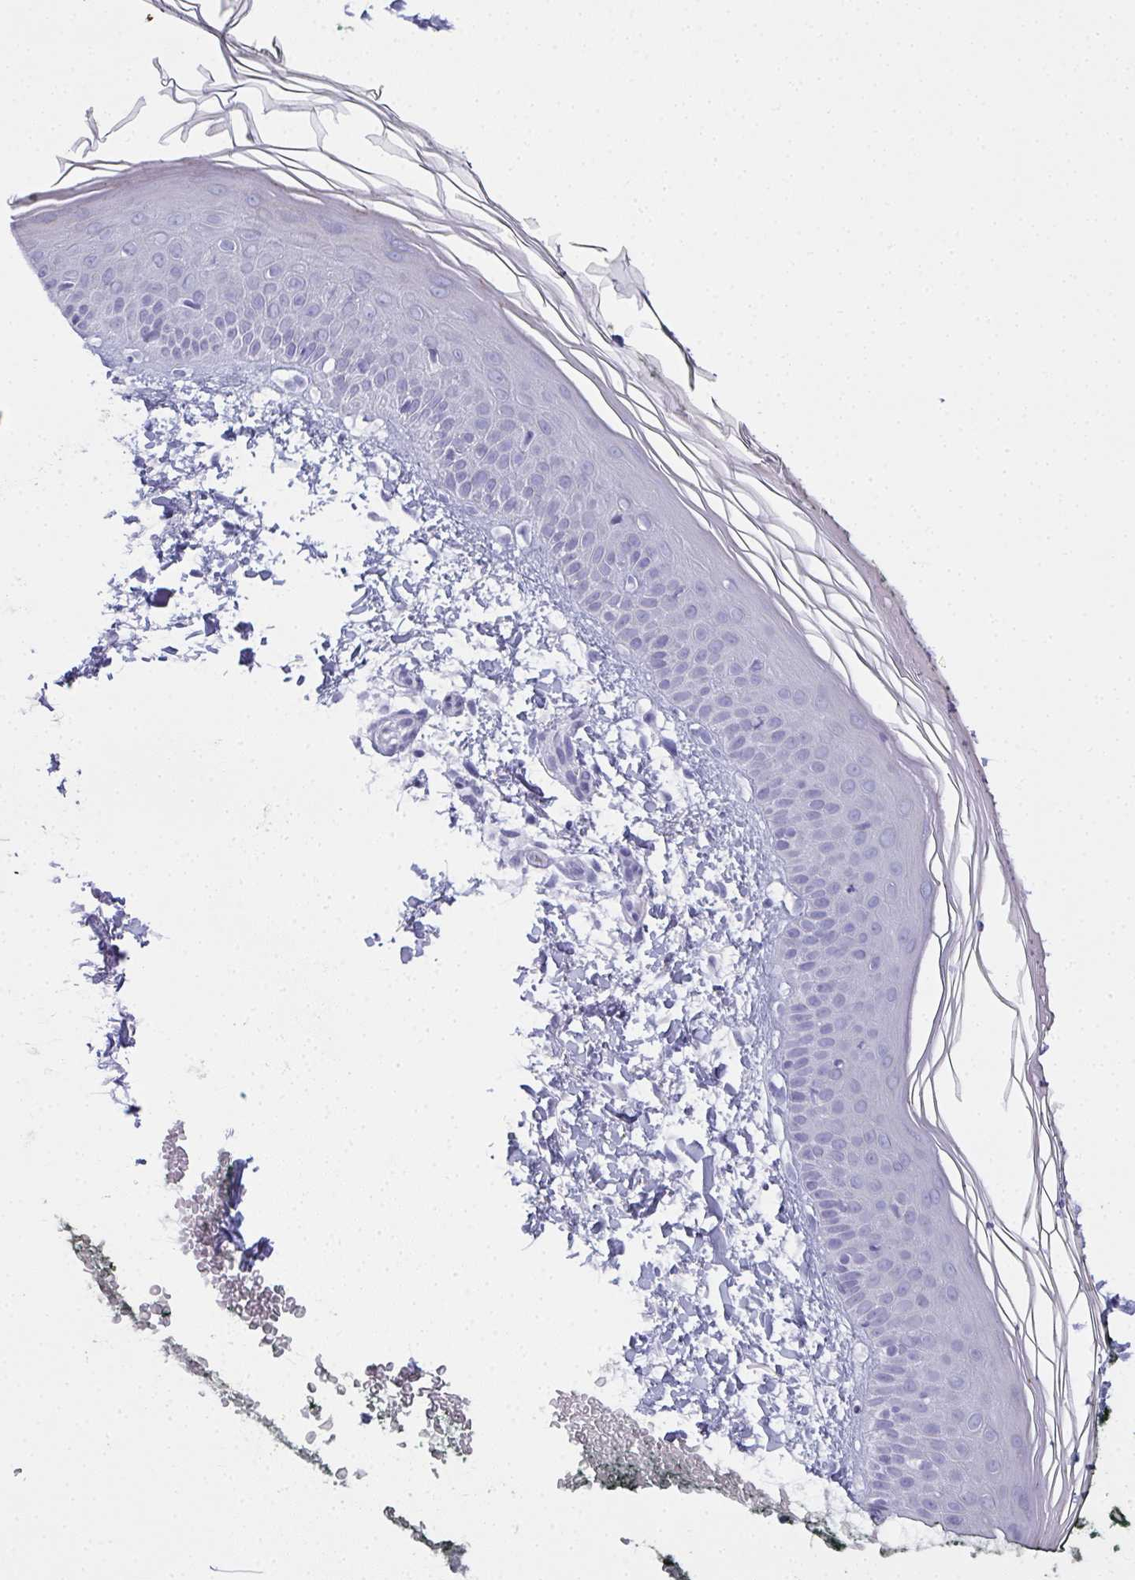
{"staining": {"intensity": "negative", "quantity": "none", "location": "none"}, "tissue": "skin", "cell_type": "Fibroblasts", "image_type": "normal", "snomed": [{"axis": "morphology", "description": "Normal tissue, NOS"}, {"axis": "topography", "description": "Skin"}], "caption": "DAB (3,3'-diaminobenzidine) immunohistochemical staining of unremarkable skin demonstrates no significant staining in fibroblasts. (Brightfield microscopy of DAB immunohistochemistry (IHC) at high magnification).", "gene": "SLC36A2", "patient": {"sex": "female", "age": 62}}